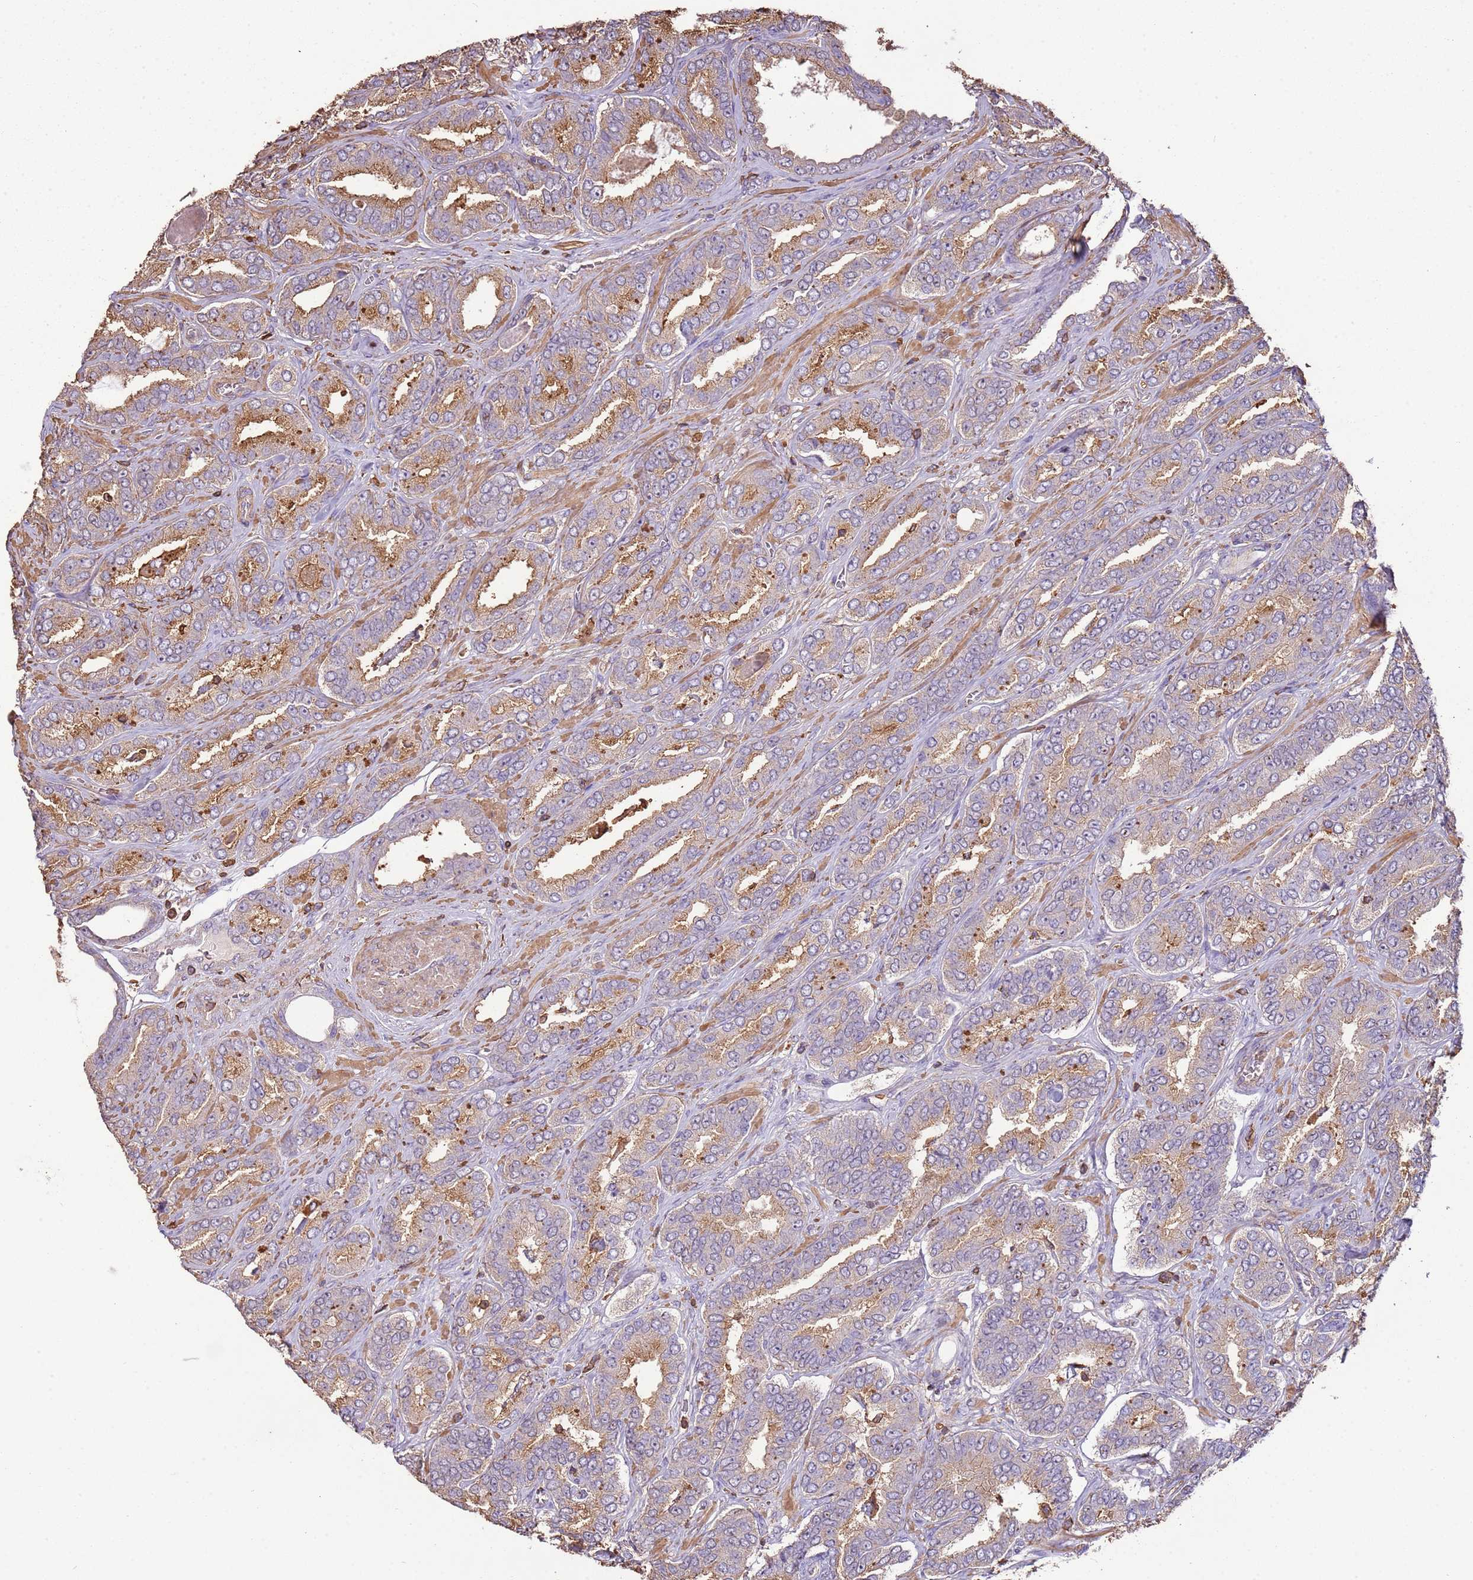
{"staining": {"intensity": "moderate", "quantity": "<25%", "location": "cytoplasmic/membranous"}, "tissue": "prostate cancer", "cell_type": "Tumor cells", "image_type": "cancer", "snomed": [{"axis": "morphology", "description": "Adenocarcinoma, High grade"}, {"axis": "topography", "description": "Prostate"}], "caption": "A high-resolution image shows immunohistochemistry (IHC) staining of prostate cancer (high-grade adenocarcinoma), which shows moderate cytoplasmic/membranous expression in about <25% of tumor cells.", "gene": "ARL10", "patient": {"sex": "male", "age": 72}}